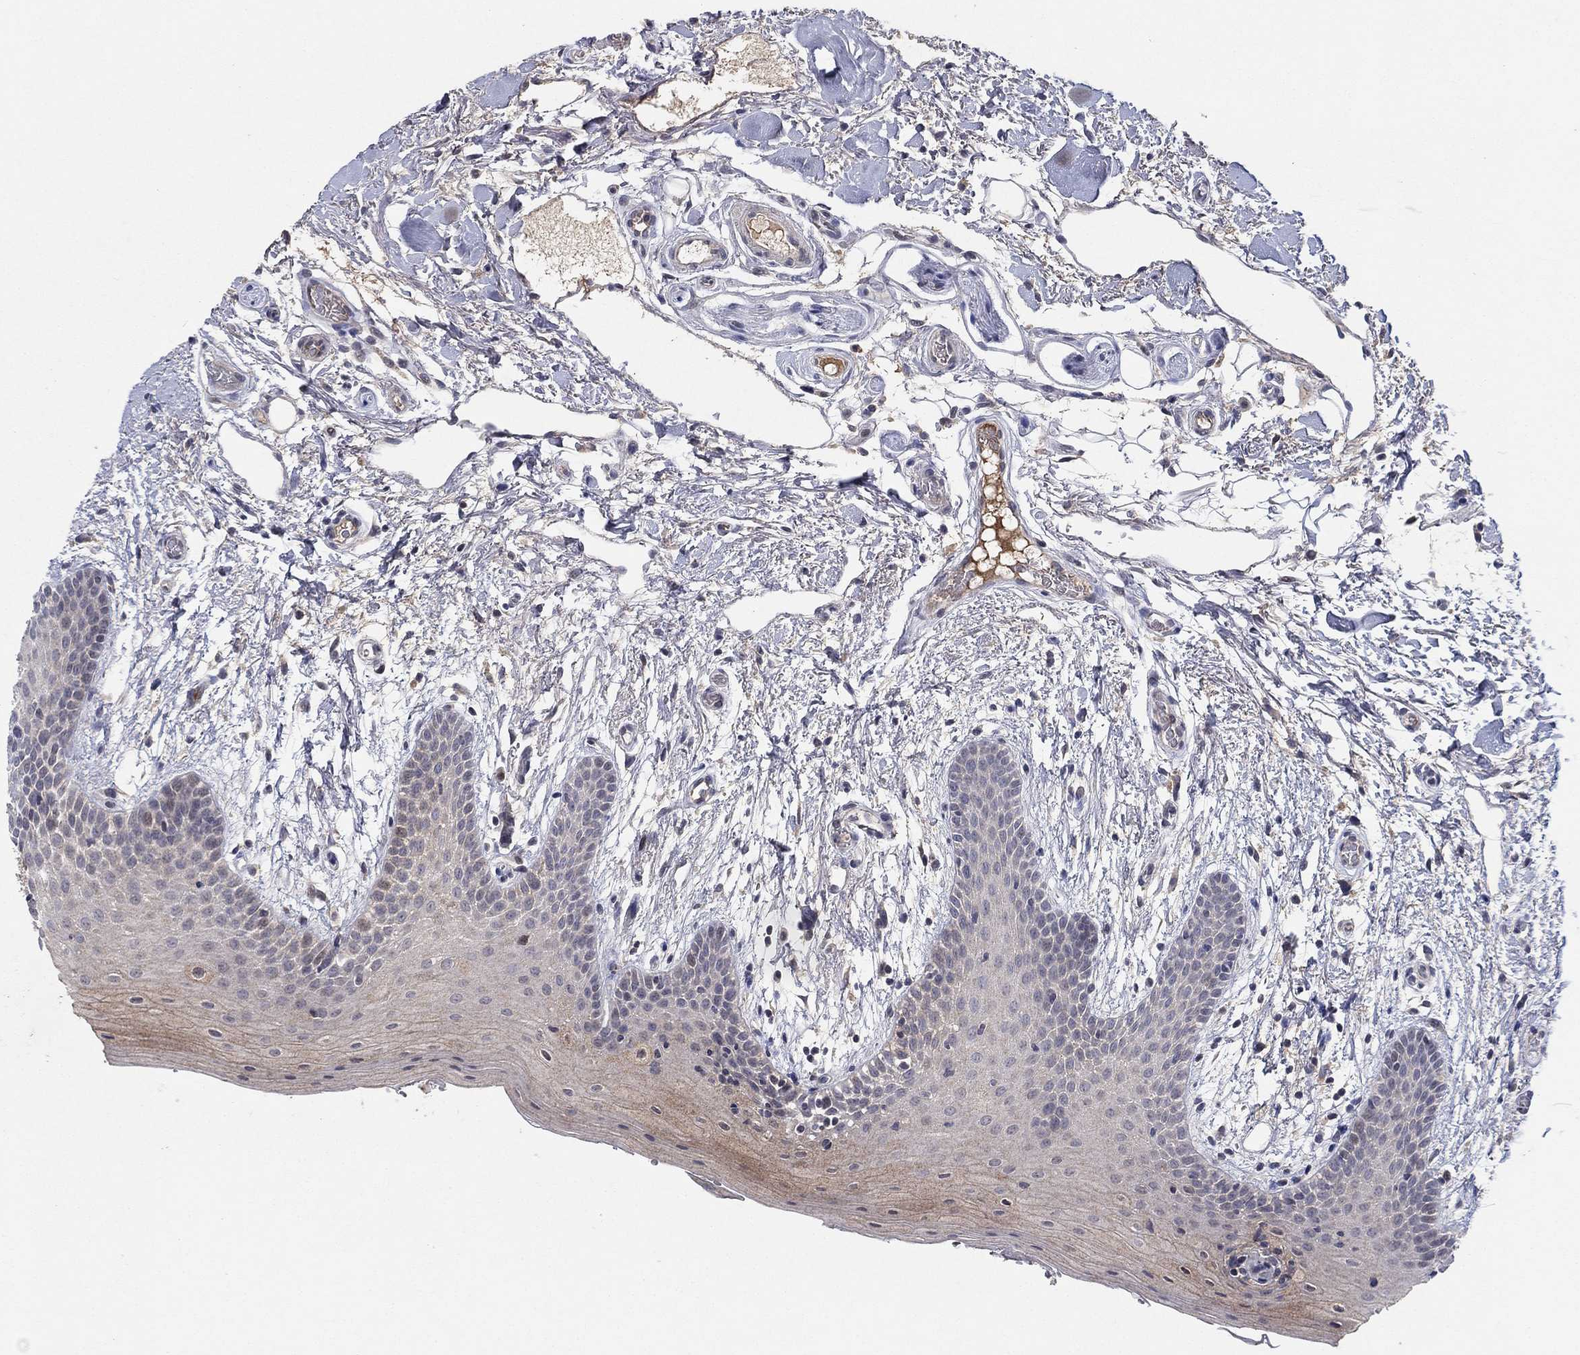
{"staining": {"intensity": "moderate", "quantity": "<25%", "location": "cytoplasmic/membranous"}, "tissue": "oral mucosa", "cell_type": "Squamous epithelial cells", "image_type": "normal", "snomed": [{"axis": "morphology", "description": "Normal tissue, NOS"}, {"axis": "topography", "description": "Oral tissue"}, {"axis": "topography", "description": "Tounge, NOS"}], "caption": "DAB immunohistochemical staining of benign human oral mucosa reveals moderate cytoplasmic/membranous protein expression in approximately <25% of squamous epithelial cells.", "gene": "IL4", "patient": {"sex": "female", "age": 86}}